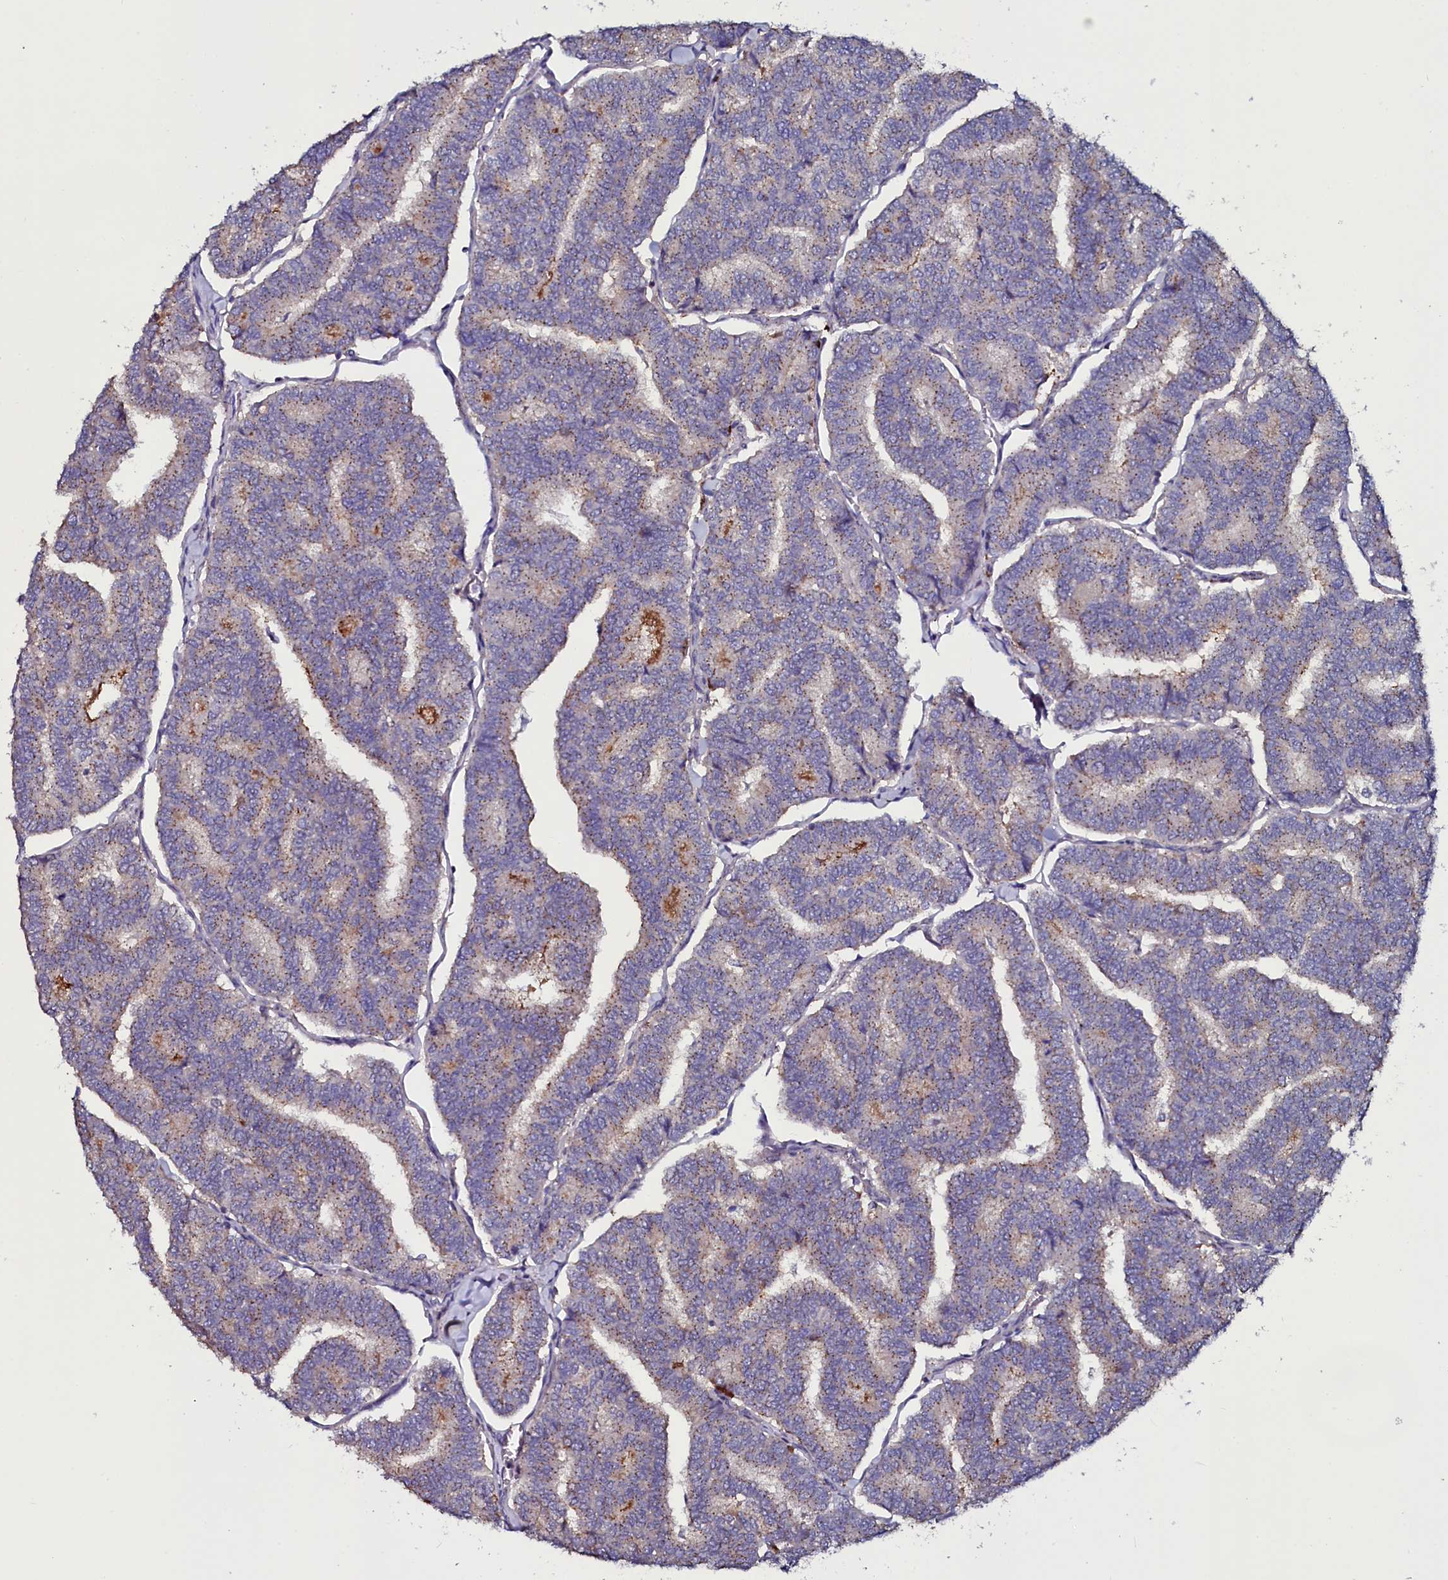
{"staining": {"intensity": "weak", "quantity": "<25%", "location": "cytoplasmic/membranous"}, "tissue": "thyroid cancer", "cell_type": "Tumor cells", "image_type": "cancer", "snomed": [{"axis": "morphology", "description": "Papillary adenocarcinoma, NOS"}, {"axis": "topography", "description": "Thyroid gland"}], "caption": "An image of human papillary adenocarcinoma (thyroid) is negative for staining in tumor cells.", "gene": "USPL1", "patient": {"sex": "female", "age": 35}}